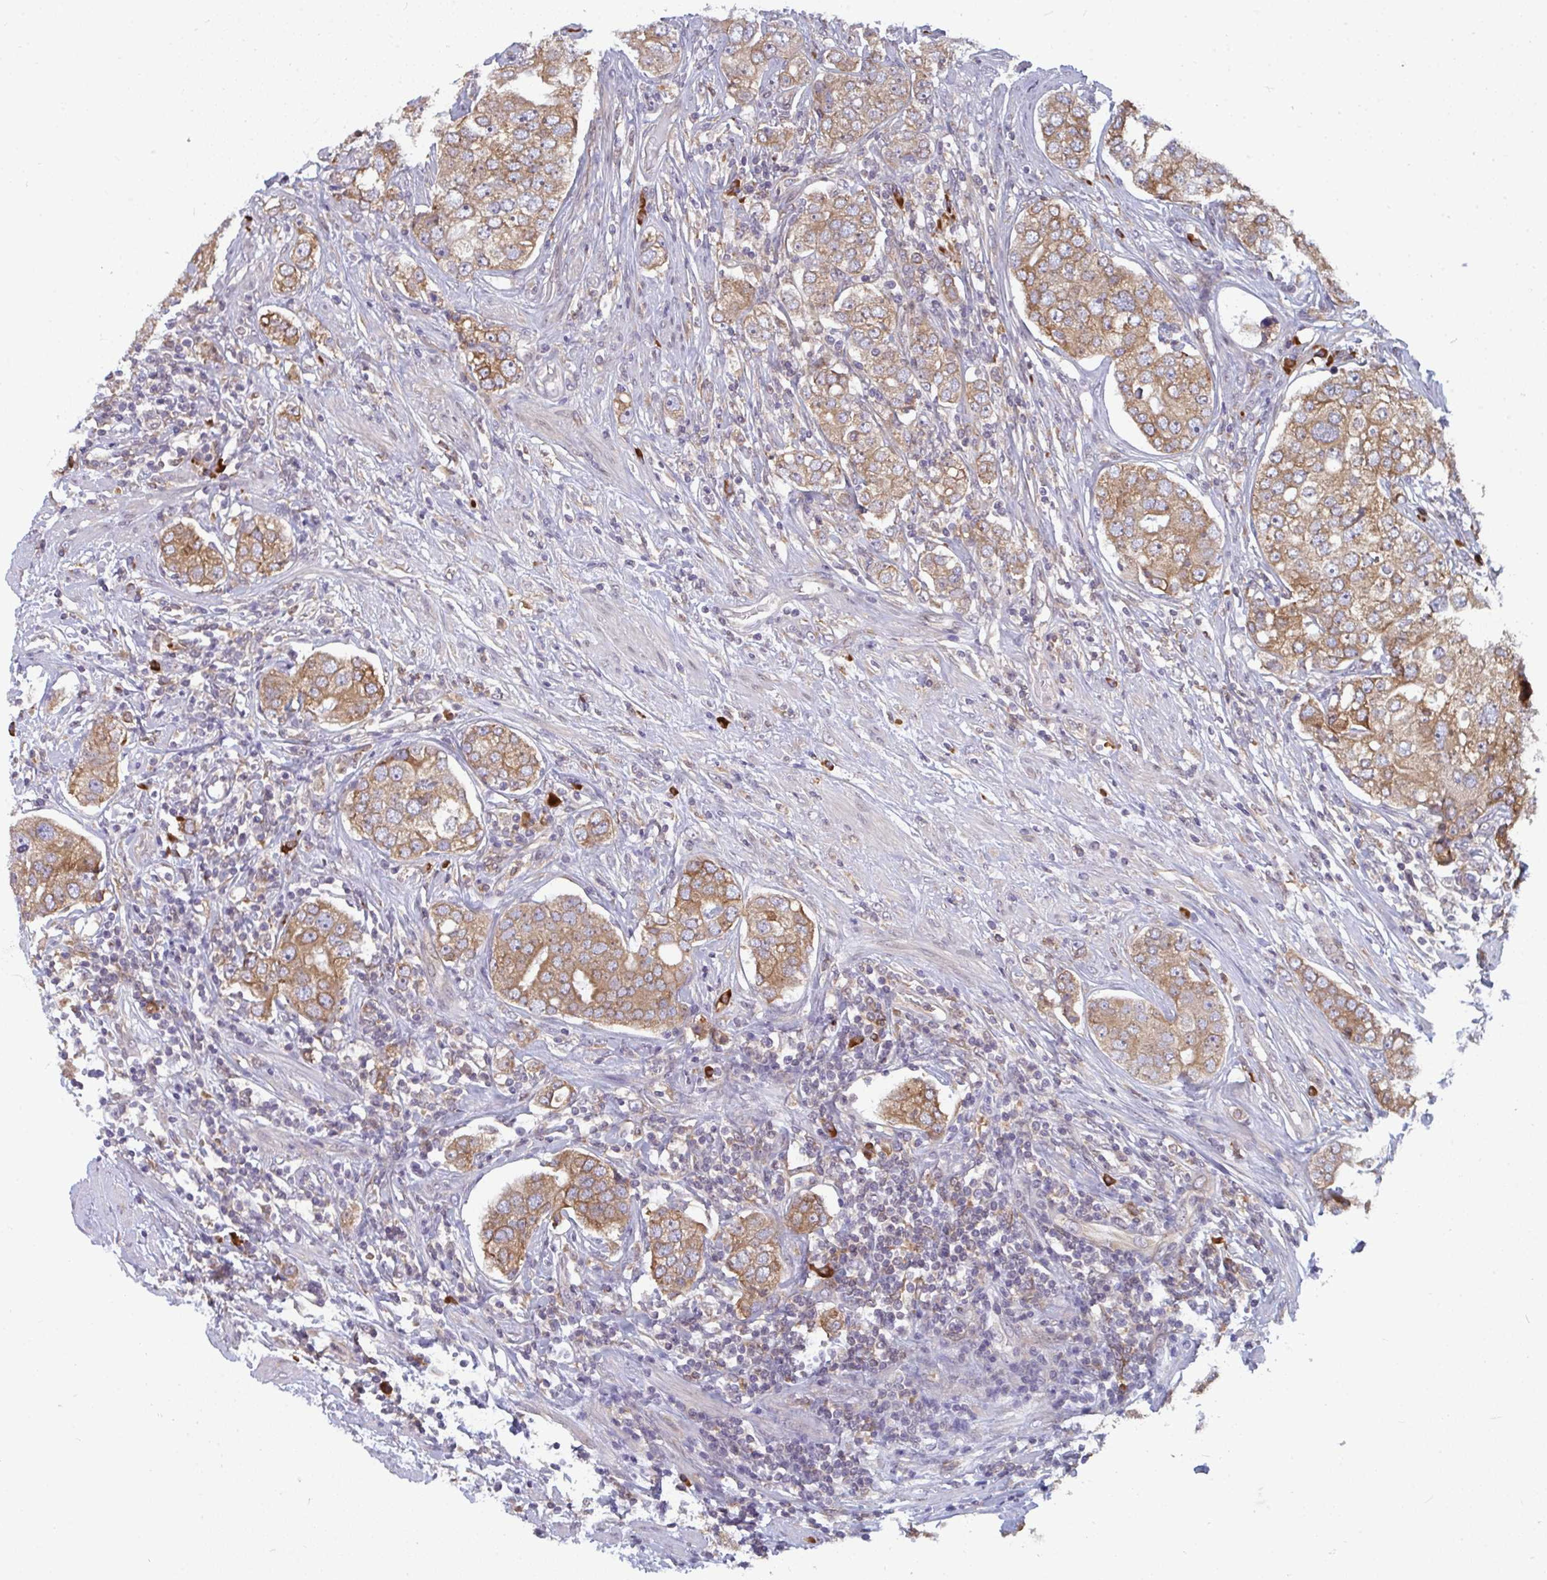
{"staining": {"intensity": "moderate", "quantity": ">75%", "location": "cytoplasmic/membranous"}, "tissue": "prostate cancer", "cell_type": "Tumor cells", "image_type": "cancer", "snomed": [{"axis": "morphology", "description": "Adenocarcinoma, High grade"}, {"axis": "topography", "description": "Prostate"}], "caption": "Human prostate adenocarcinoma (high-grade) stained with a protein marker shows moderate staining in tumor cells.", "gene": "LYSMD4", "patient": {"sex": "male", "age": 60}}